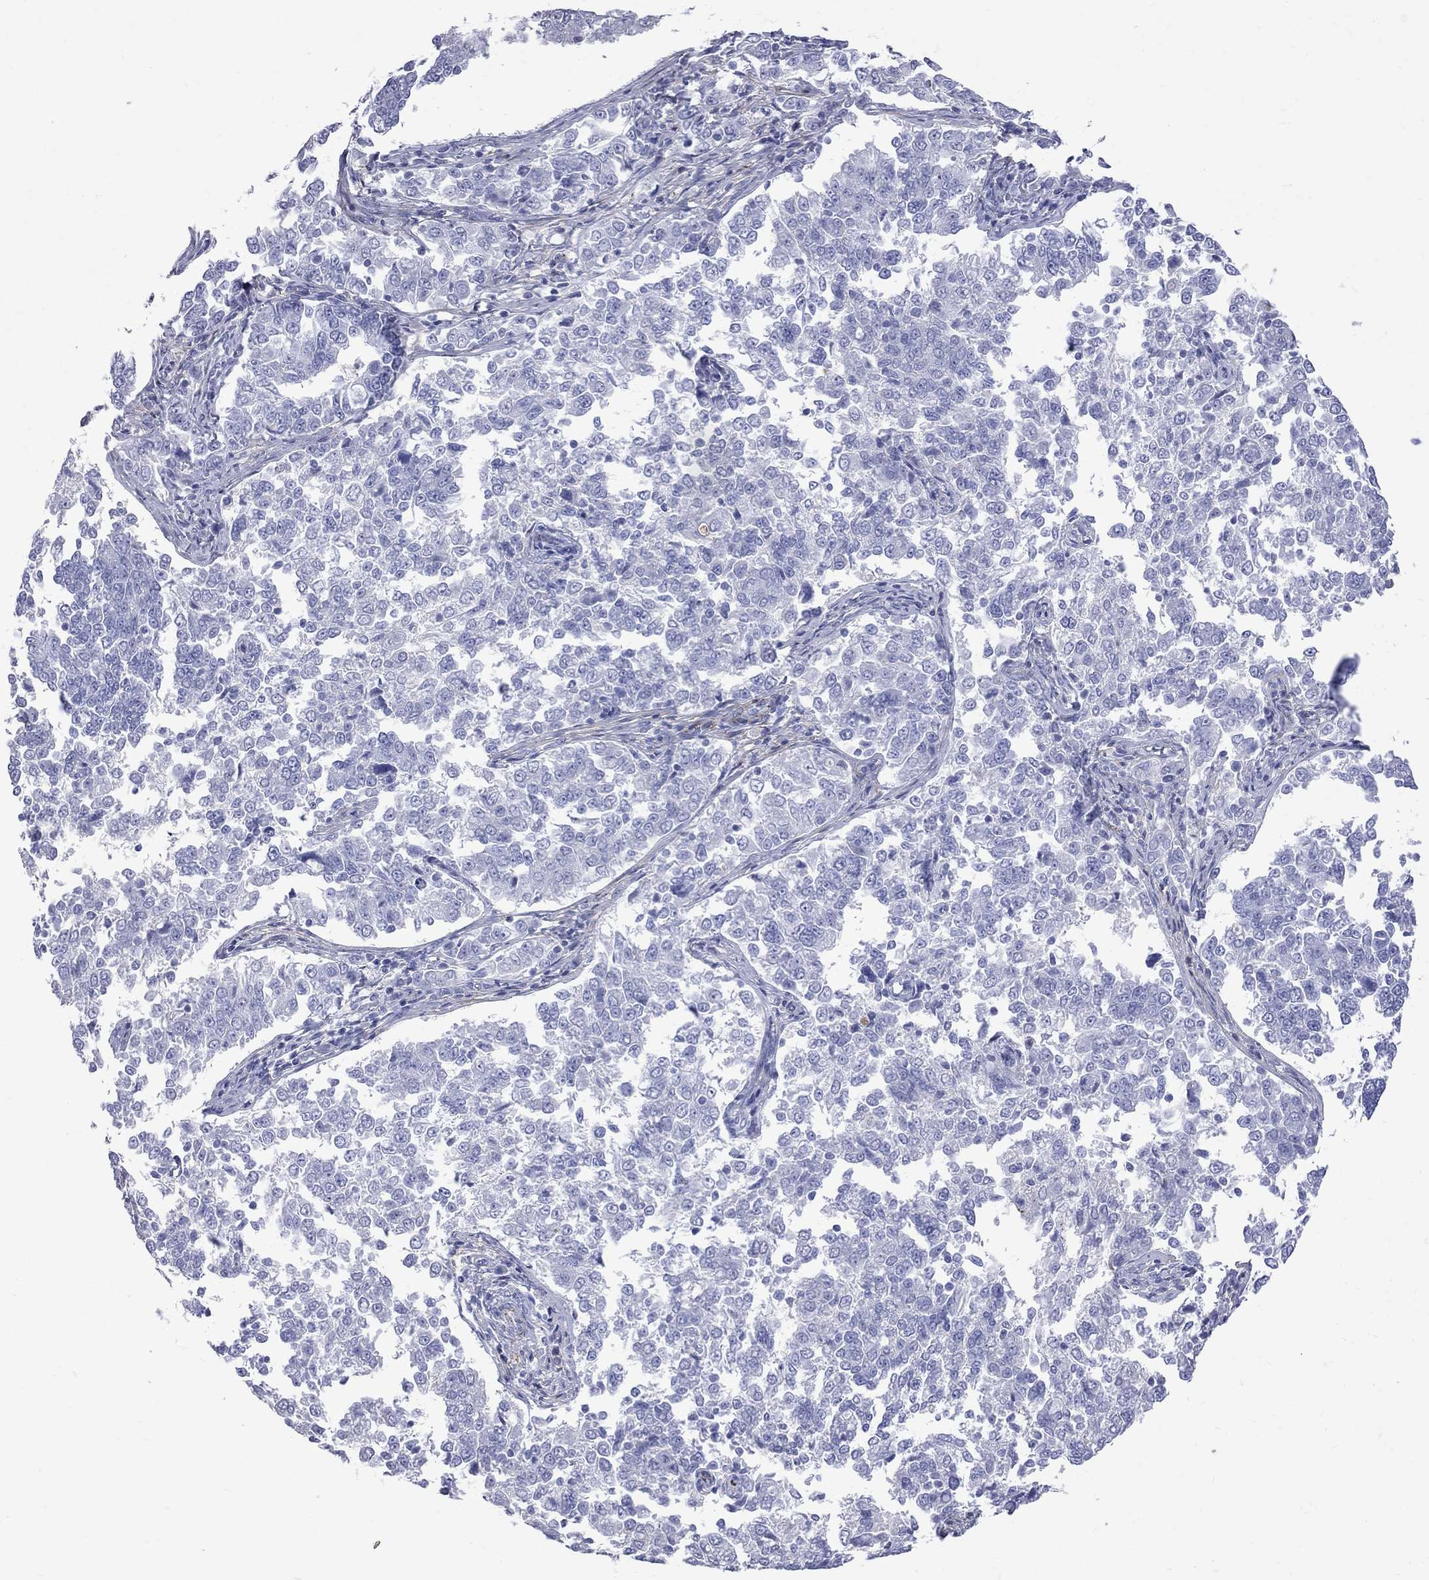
{"staining": {"intensity": "negative", "quantity": "none", "location": "none"}, "tissue": "endometrial cancer", "cell_type": "Tumor cells", "image_type": "cancer", "snomed": [{"axis": "morphology", "description": "Adenocarcinoma, NOS"}, {"axis": "topography", "description": "Endometrium"}], "caption": "DAB immunohistochemical staining of human endometrial cancer shows no significant staining in tumor cells.", "gene": "S100A3", "patient": {"sex": "female", "age": 43}}